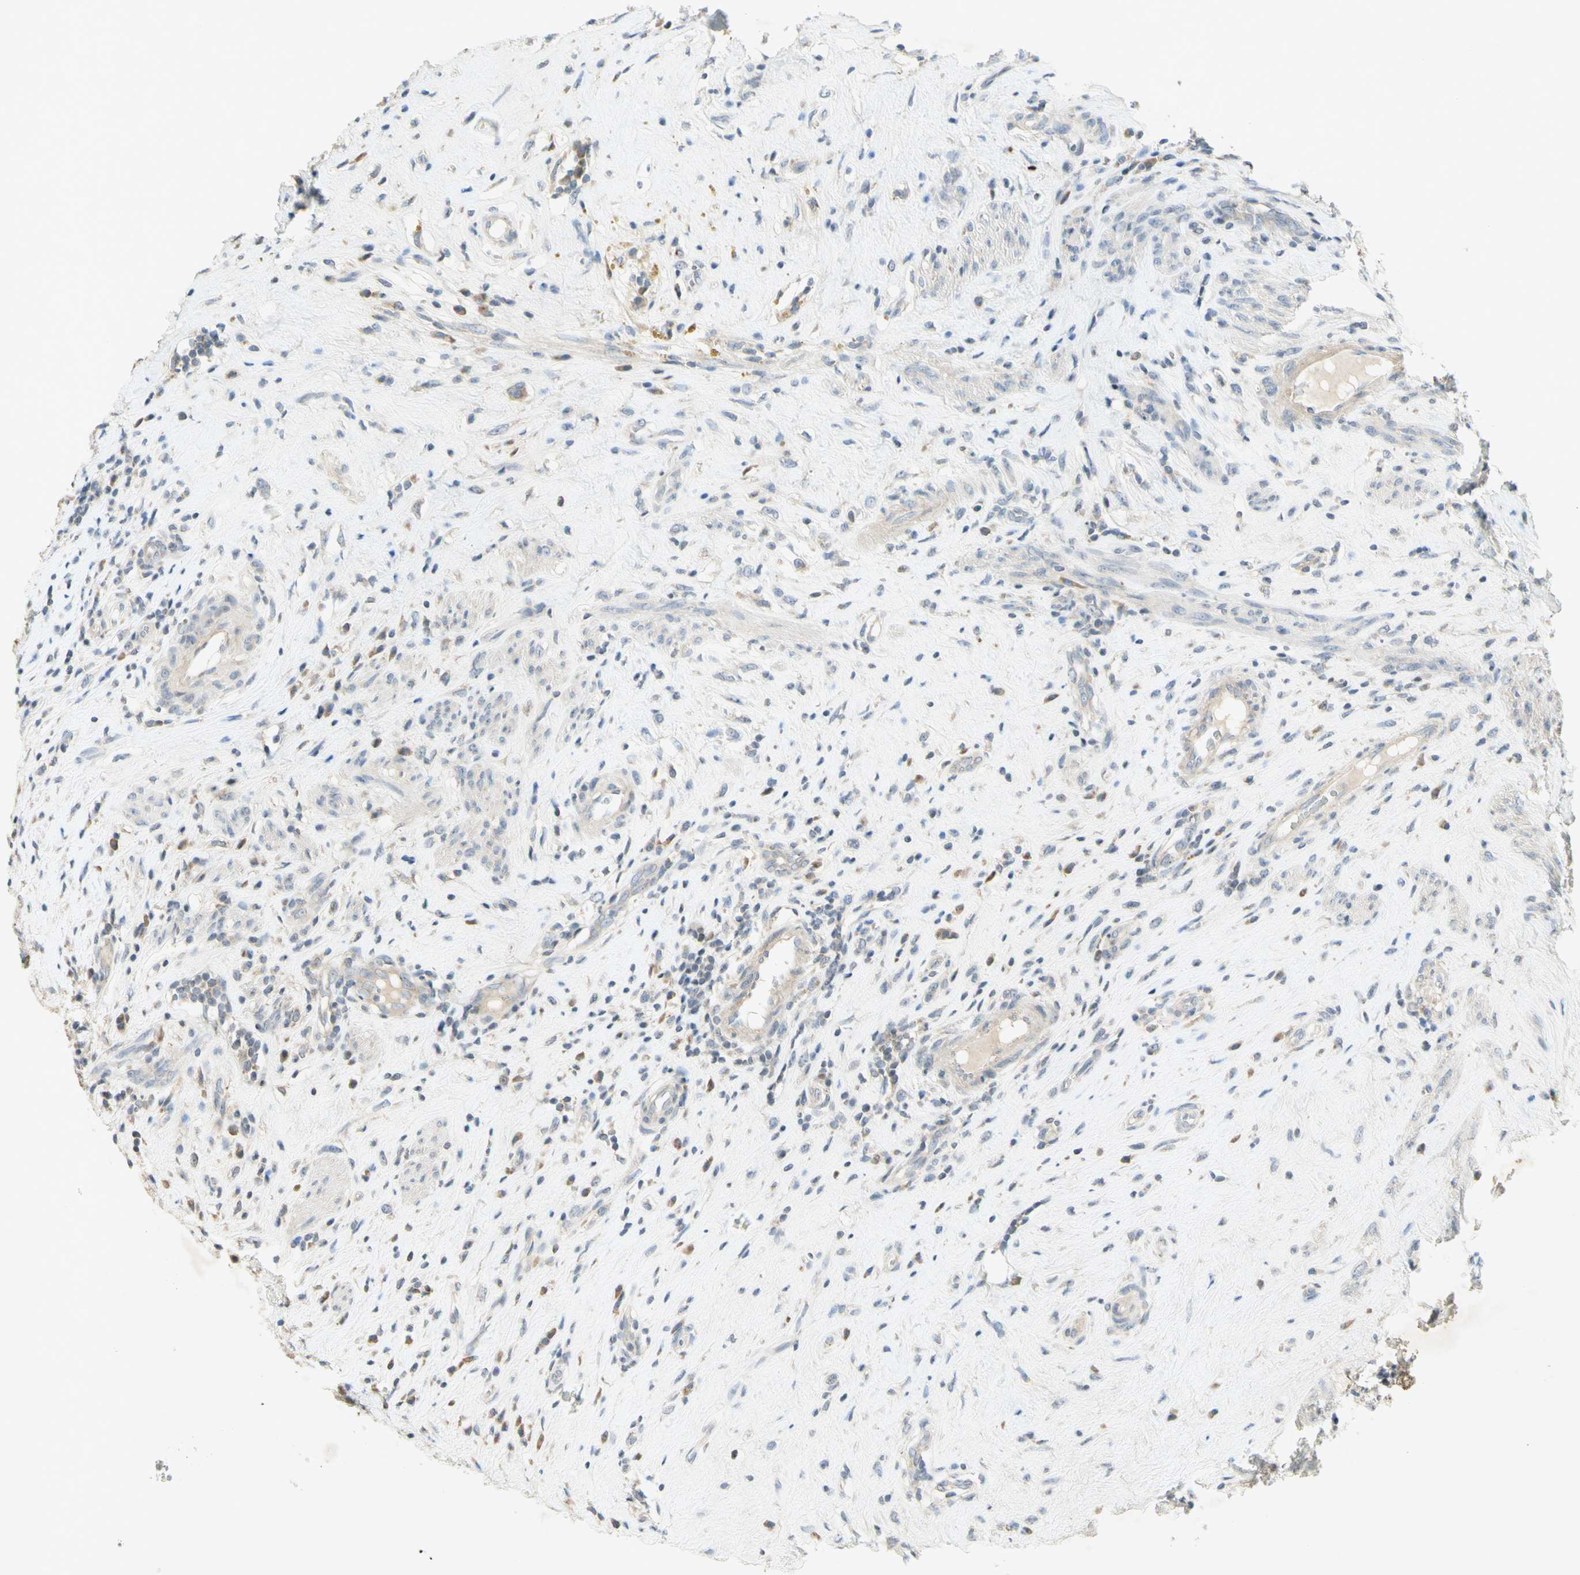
{"staining": {"intensity": "moderate", "quantity": "25%-75%", "location": "cytoplasmic/membranous"}, "tissue": "testis cancer", "cell_type": "Tumor cells", "image_type": "cancer", "snomed": [{"axis": "morphology", "description": "Necrosis, NOS"}, {"axis": "morphology", "description": "Carcinoma, Embryonal, NOS"}, {"axis": "topography", "description": "Testis"}], "caption": "DAB immunohistochemical staining of testis embryonal carcinoma reveals moderate cytoplasmic/membranous protein expression in about 25%-75% of tumor cells.", "gene": "ETF1", "patient": {"sex": "male", "age": 19}}